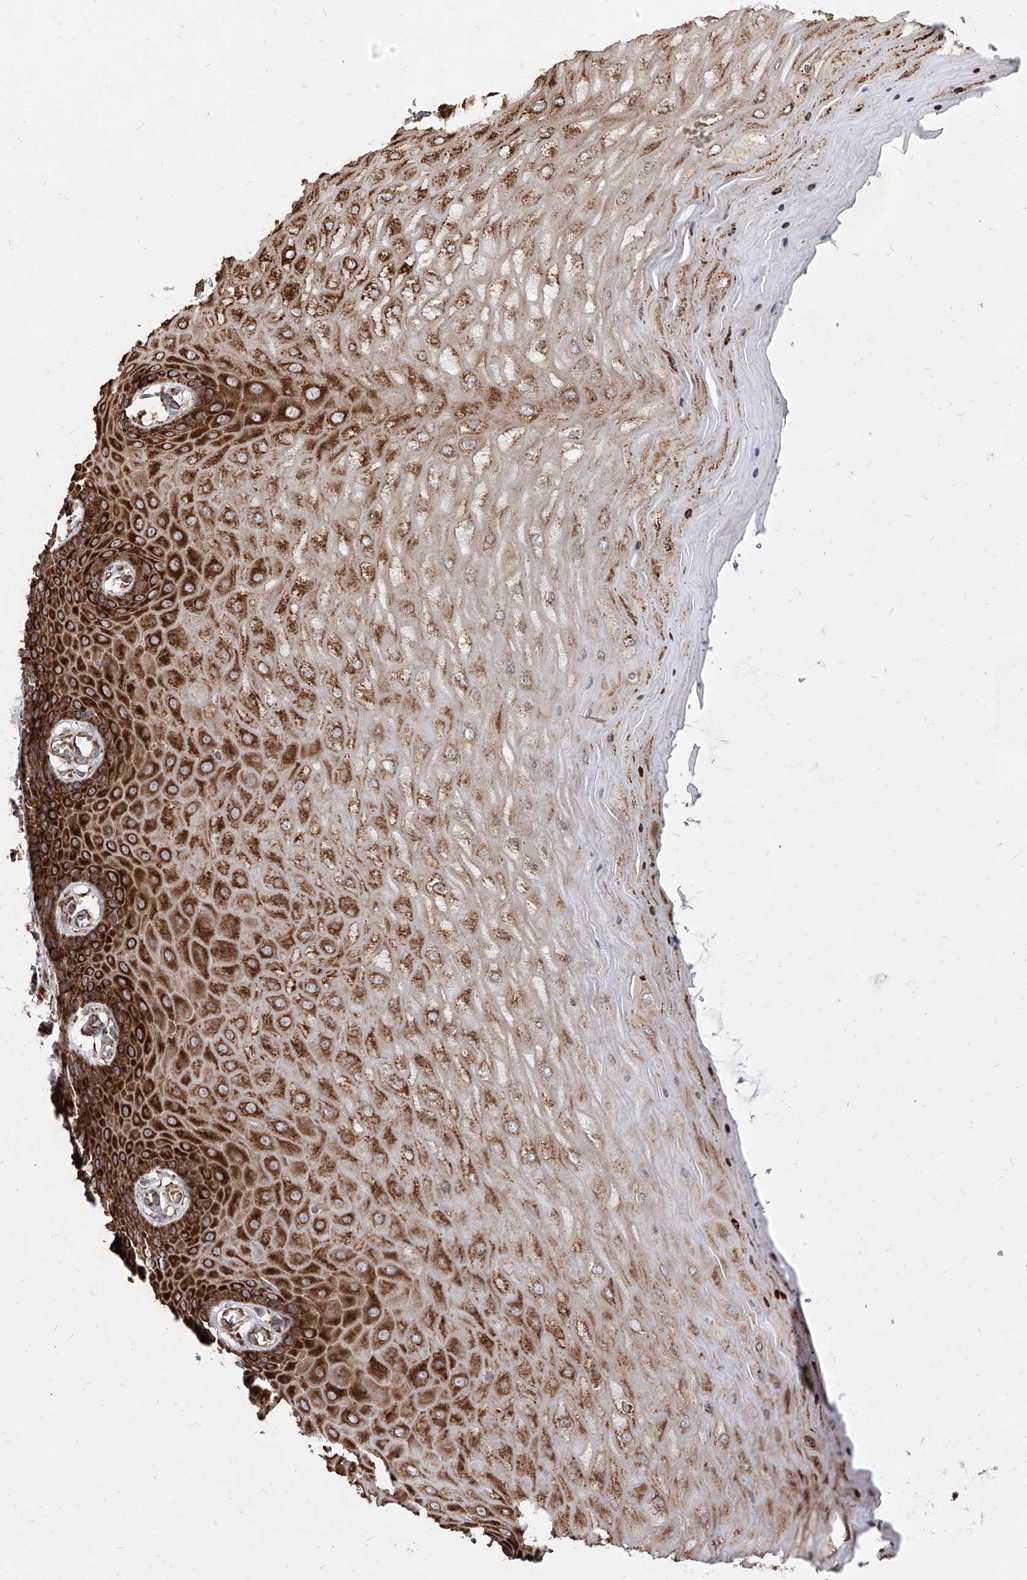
{"staining": {"intensity": "moderate", "quantity": ">75%", "location": "cytoplasmic/membranous"}, "tissue": "cervix", "cell_type": "Glandular cells", "image_type": "normal", "snomed": [{"axis": "morphology", "description": "Normal tissue, NOS"}, {"axis": "topography", "description": "Cervix"}], "caption": "The photomicrograph displays staining of benign cervix, revealing moderate cytoplasmic/membranous protein positivity (brown color) within glandular cells.", "gene": "RPS25", "patient": {"sex": "female", "age": 55}}